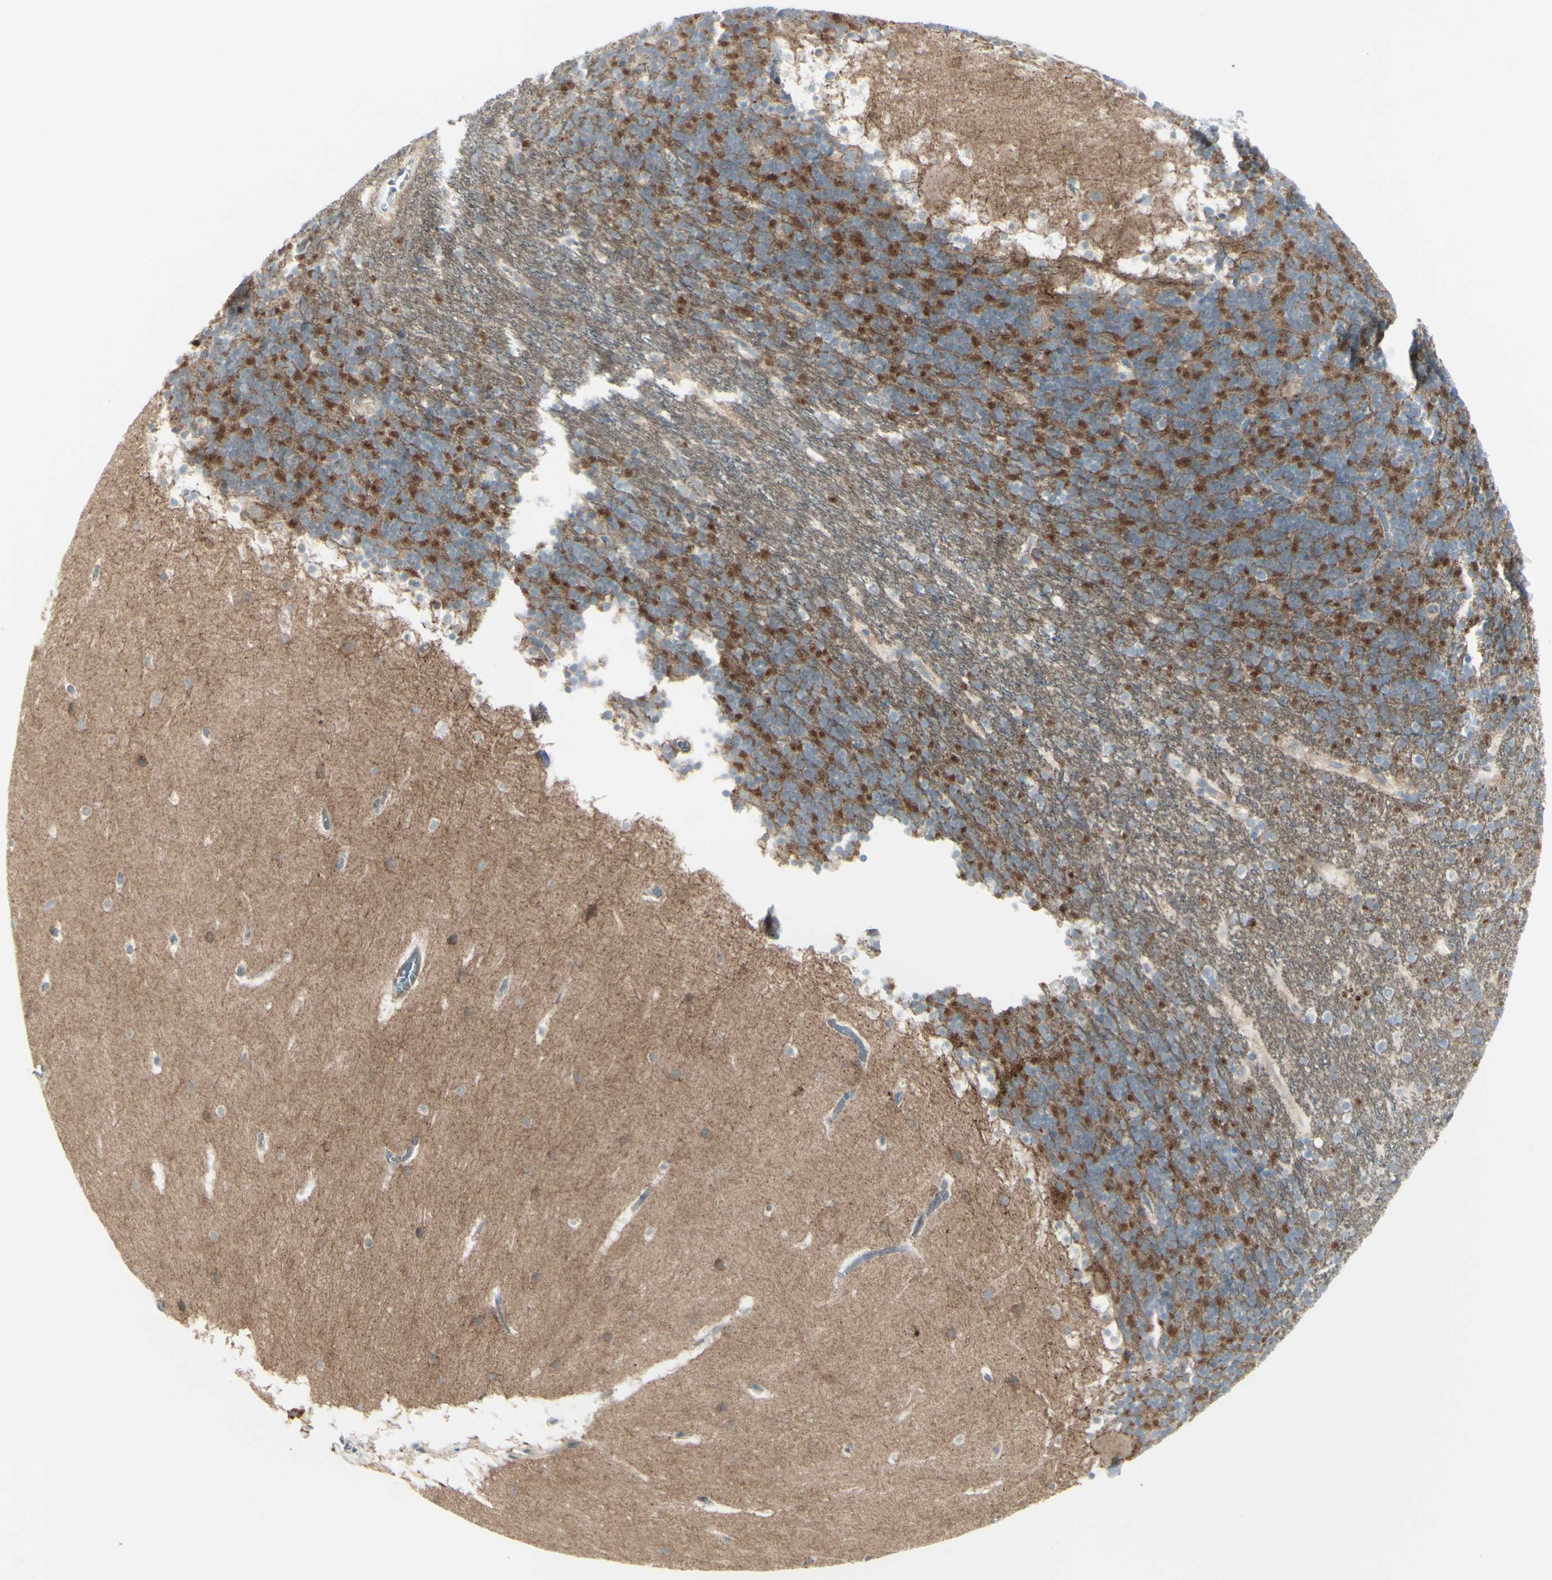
{"staining": {"intensity": "moderate", "quantity": ">75%", "location": "cytoplasmic/membranous"}, "tissue": "cerebellum", "cell_type": "Cells in granular layer", "image_type": "normal", "snomed": [{"axis": "morphology", "description": "Normal tissue, NOS"}, {"axis": "topography", "description": "Cerebellum"}], "caption": "Cells in granular layer display moderate cytoplasmic/membranous expression in about >75% of cells in normal cerebellum. (DAB (3,3'-diaminobenzidine) IHC, brown staining for protein, blue staining for nuclei).", "gene": "PCDHGA10", "patient": {"sex": "male", "age": 45}}